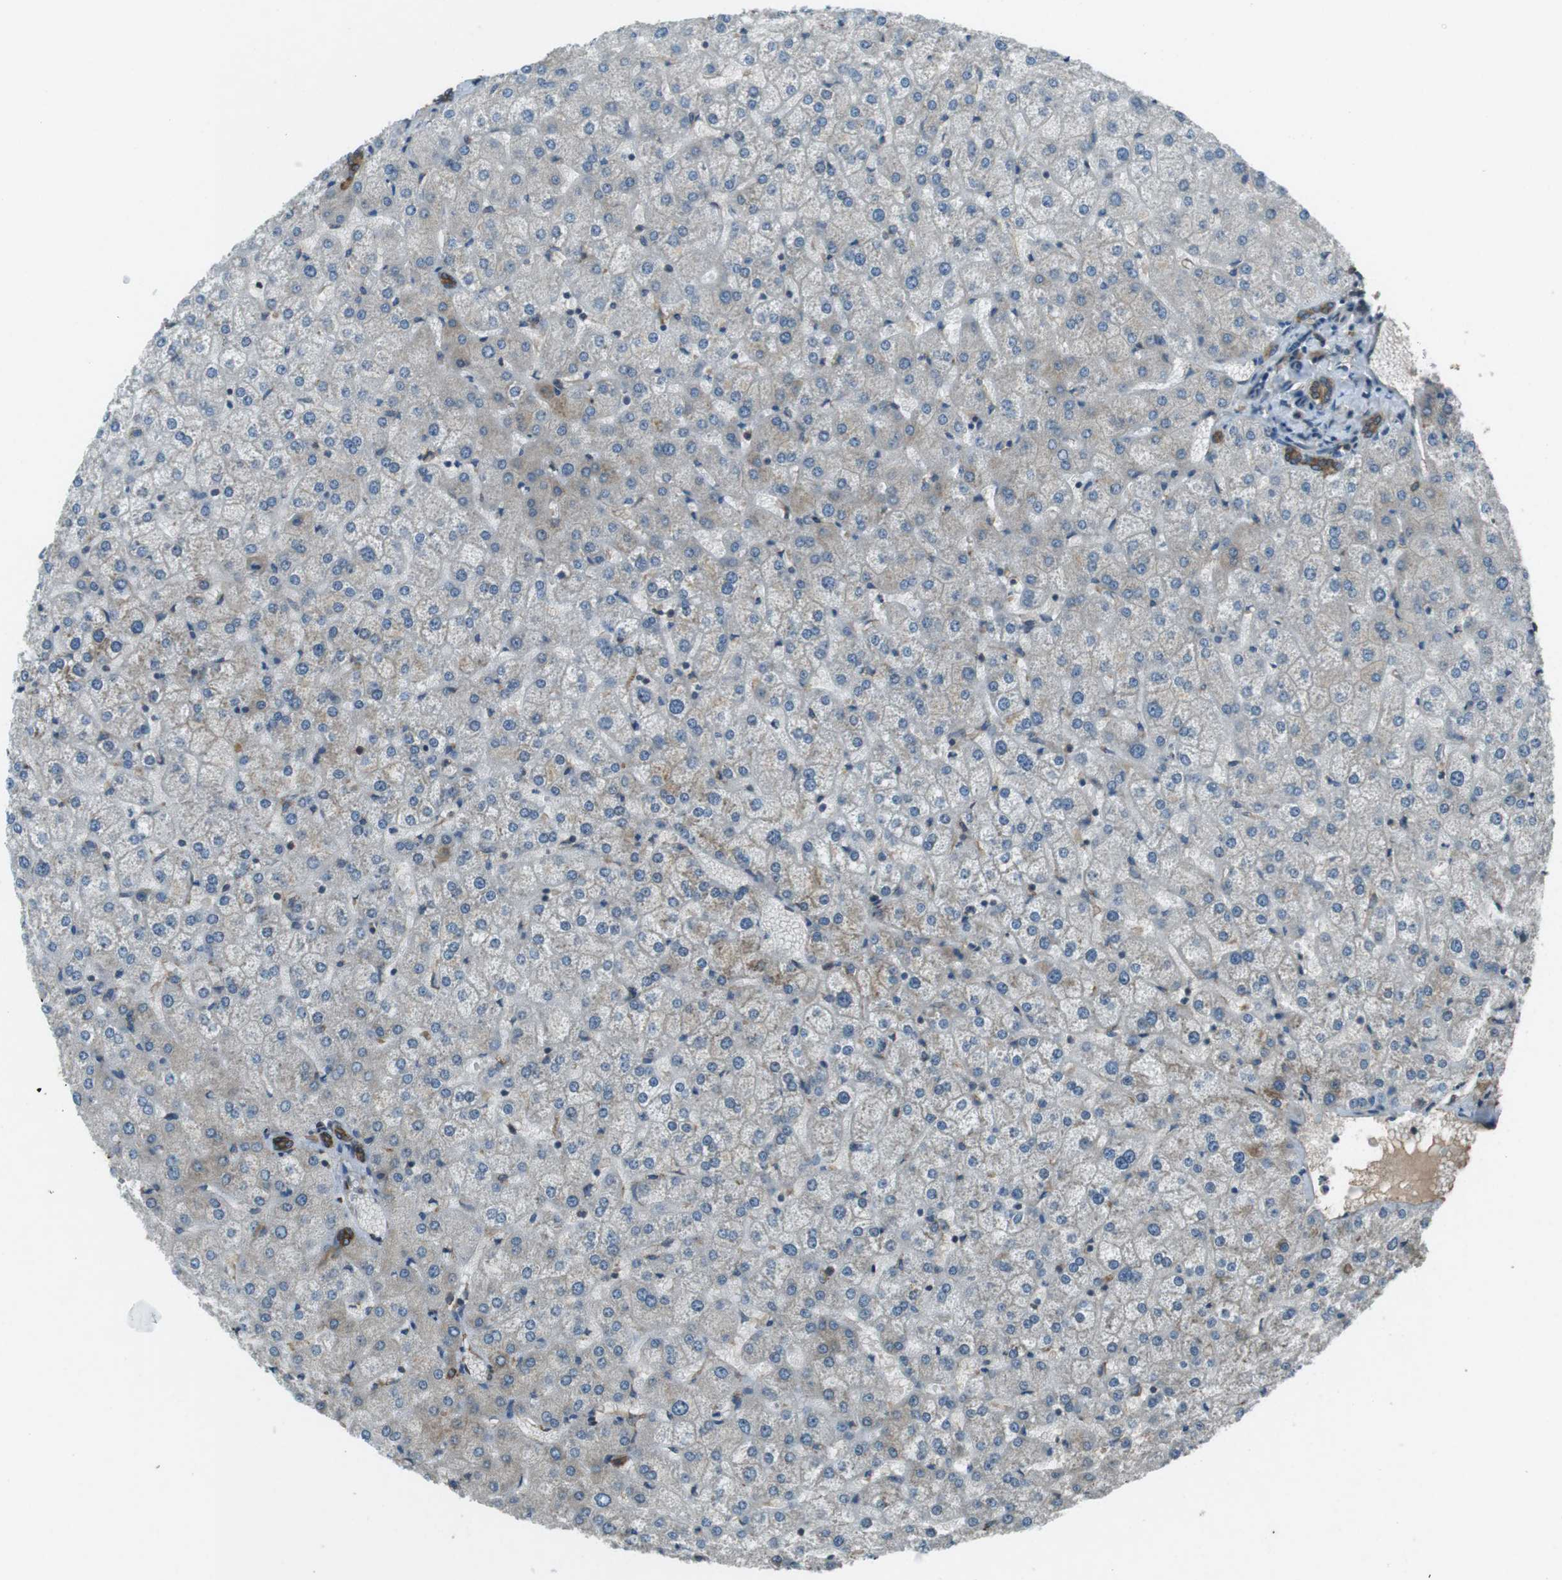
{"staining": {"intensity": "moderate", "quantity": ">75%", "location": "cytoplasmic/membranous"}, "tissue": "liver", "cell_type": "Cholangiocytes", "image_type": "normal", "snomed": [{"axis": "morphology", "description": "Normal tissue, NOS"}, {"axis": "topography", "description": "Liver"}], "caption": "A micrograph of human liver stained for a protein reveals moderate cytoplasmic/membranous brown staining in cholangiocytes.", "gene": "KTN1", "patient": {"sex": "female", "age": 32}}